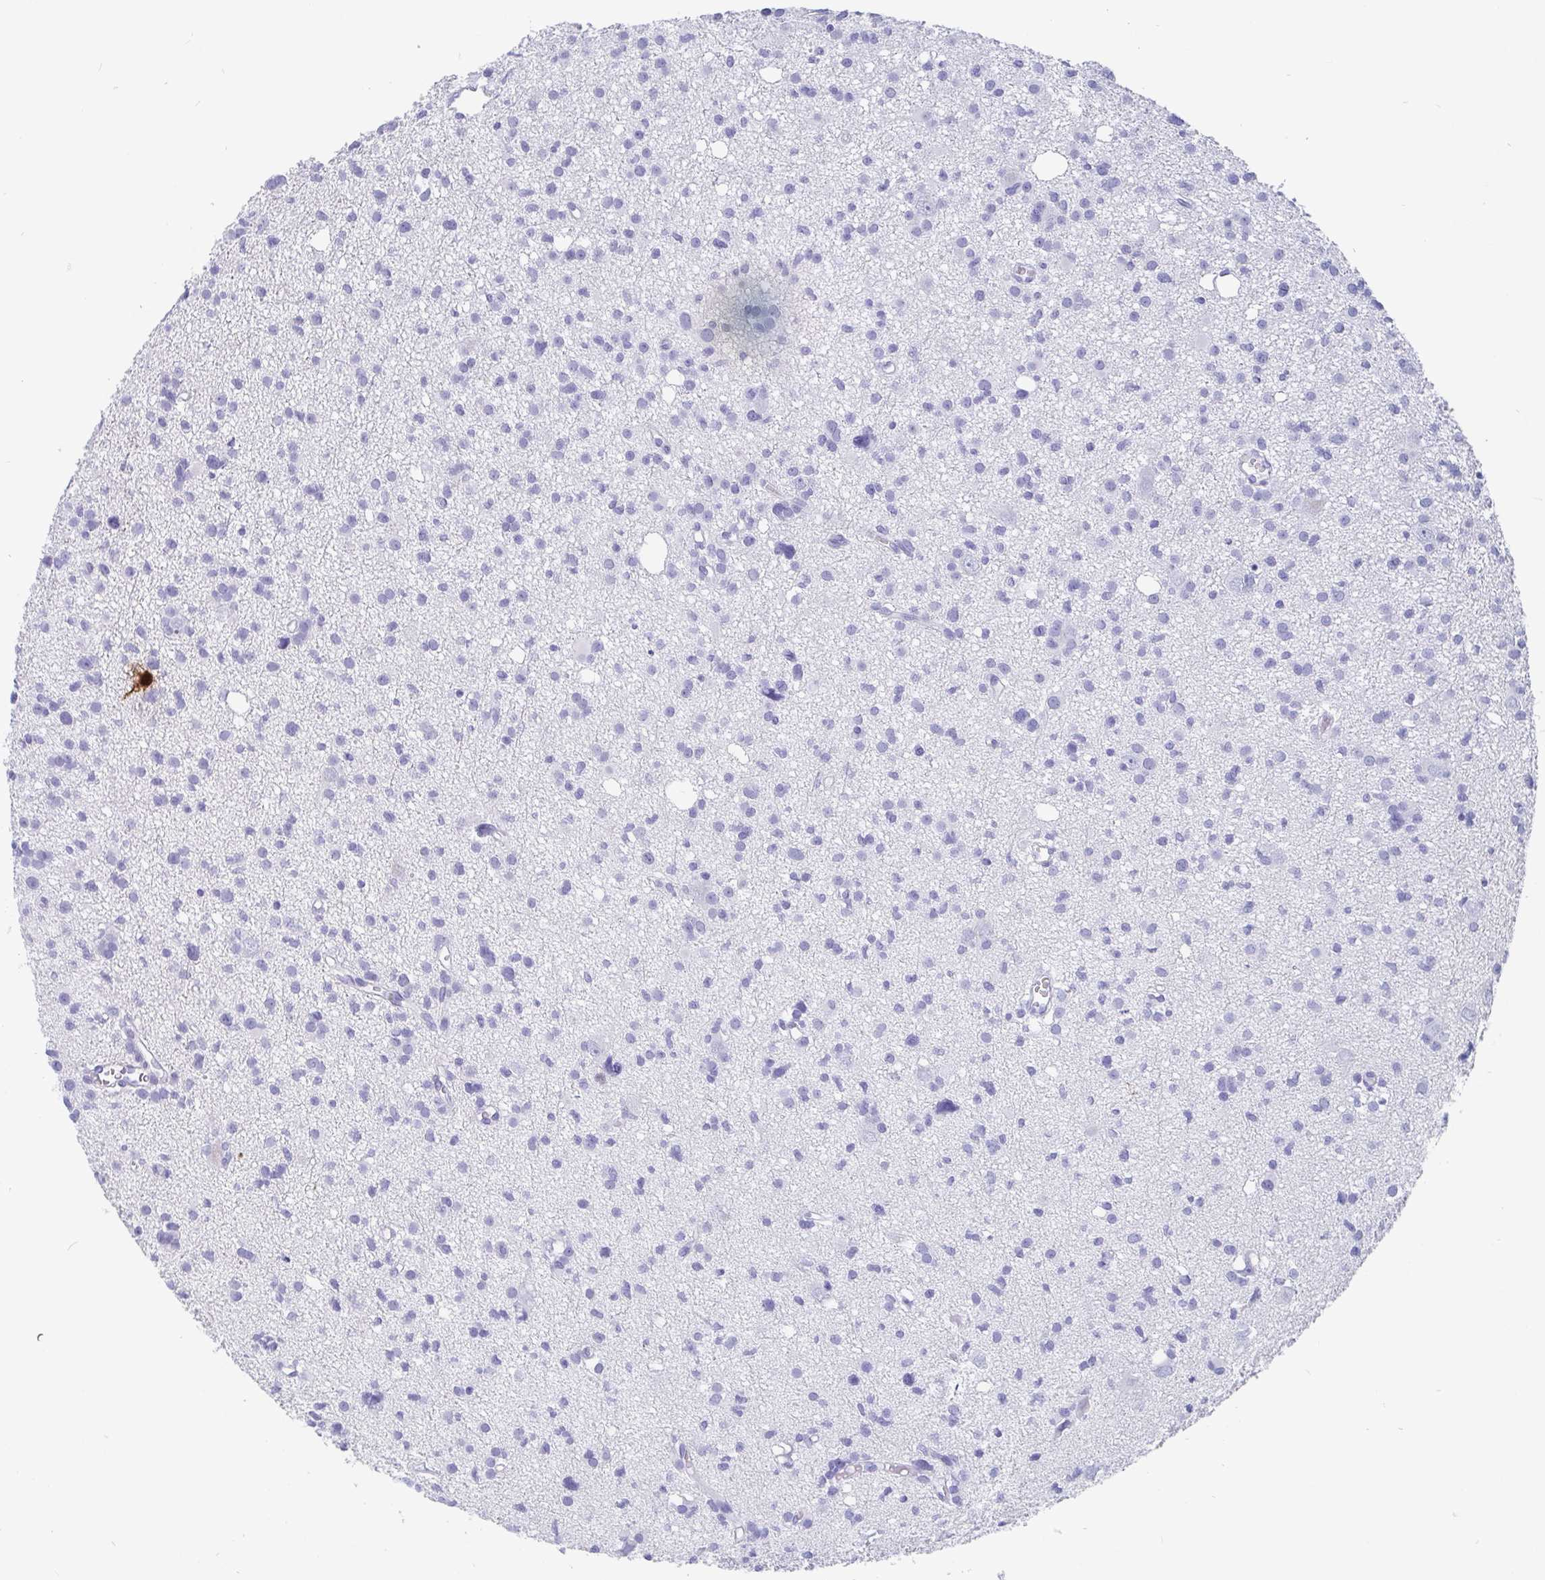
{"staining": {"intensity": "negative", "quantity": "none", "location": "none"}, "tissue": "glioma", "cell_type": "Tumor cells", "image_type": "cancer", "snomed": [{"axis": "morphology", "description": "Glioma, malignant, High grade"}, {"axis": "topography", "description": "Brain"}], "caption": "High-grade glioma (malignant) stained for a protein using immunohistochemistry (IHC) shows no staining tumor cells.", "gene": "SCGN", "patient": {"sex": "male", "age": 23}}